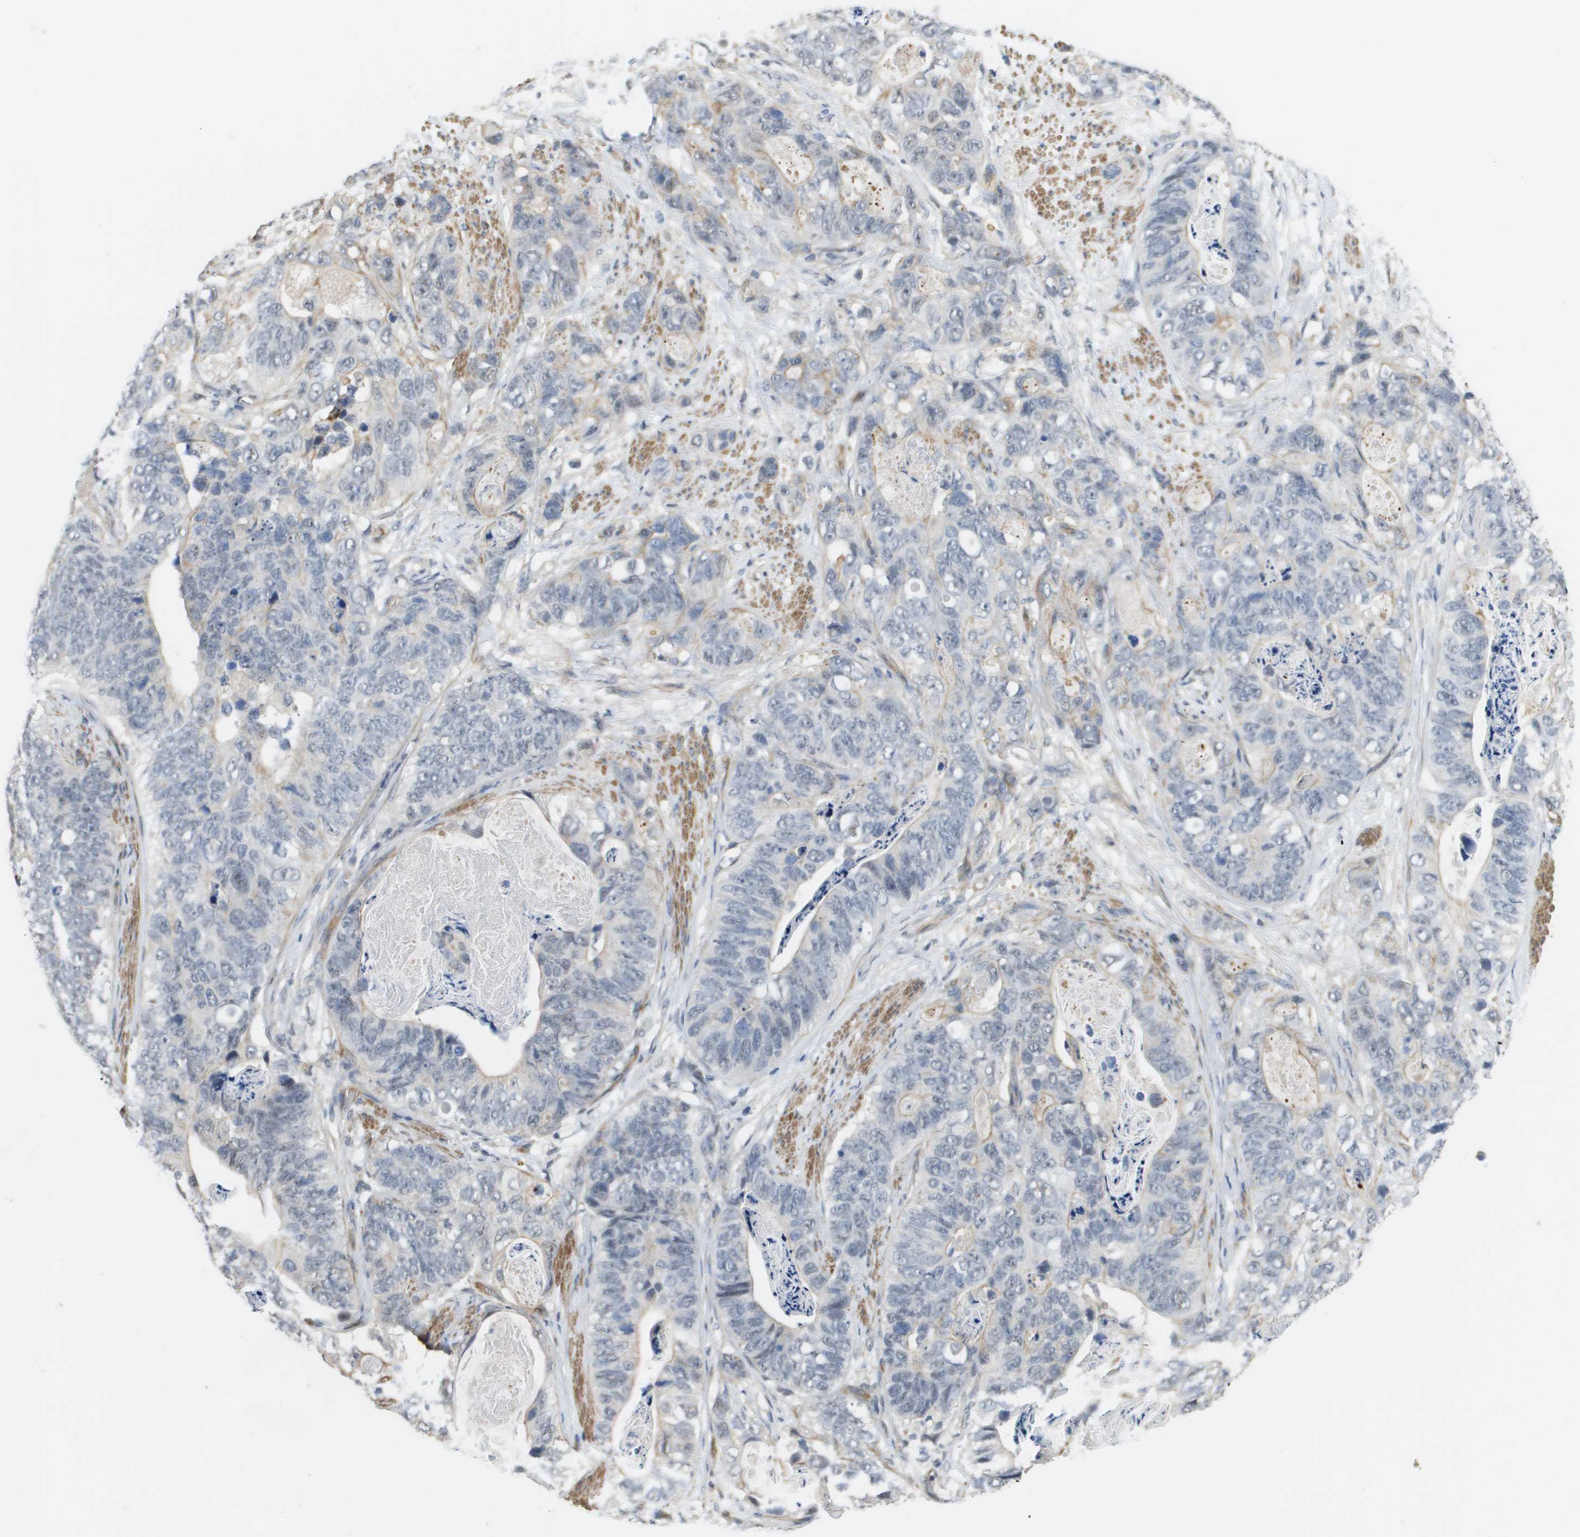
{"staining": {"intensity": "negative", "quantity": "none", "location": "none"}, "tissue": "stomach cancer", "cell_type": "Tumor cells", "image_type": "cancer", "snomed": [{"axis": "morphology", "description": "Adenocarcinoma, NOS"}, {"axis": "topography", "description": "Stomach"}], "caption": "DAB (3,3'-diaminobenzidine) immunohistochemical staining of human stomach cancer demonstrates no significant positivity in tumor cells.", "gene": "RNF112", "patient": {"sex": "female", "age": 89}}